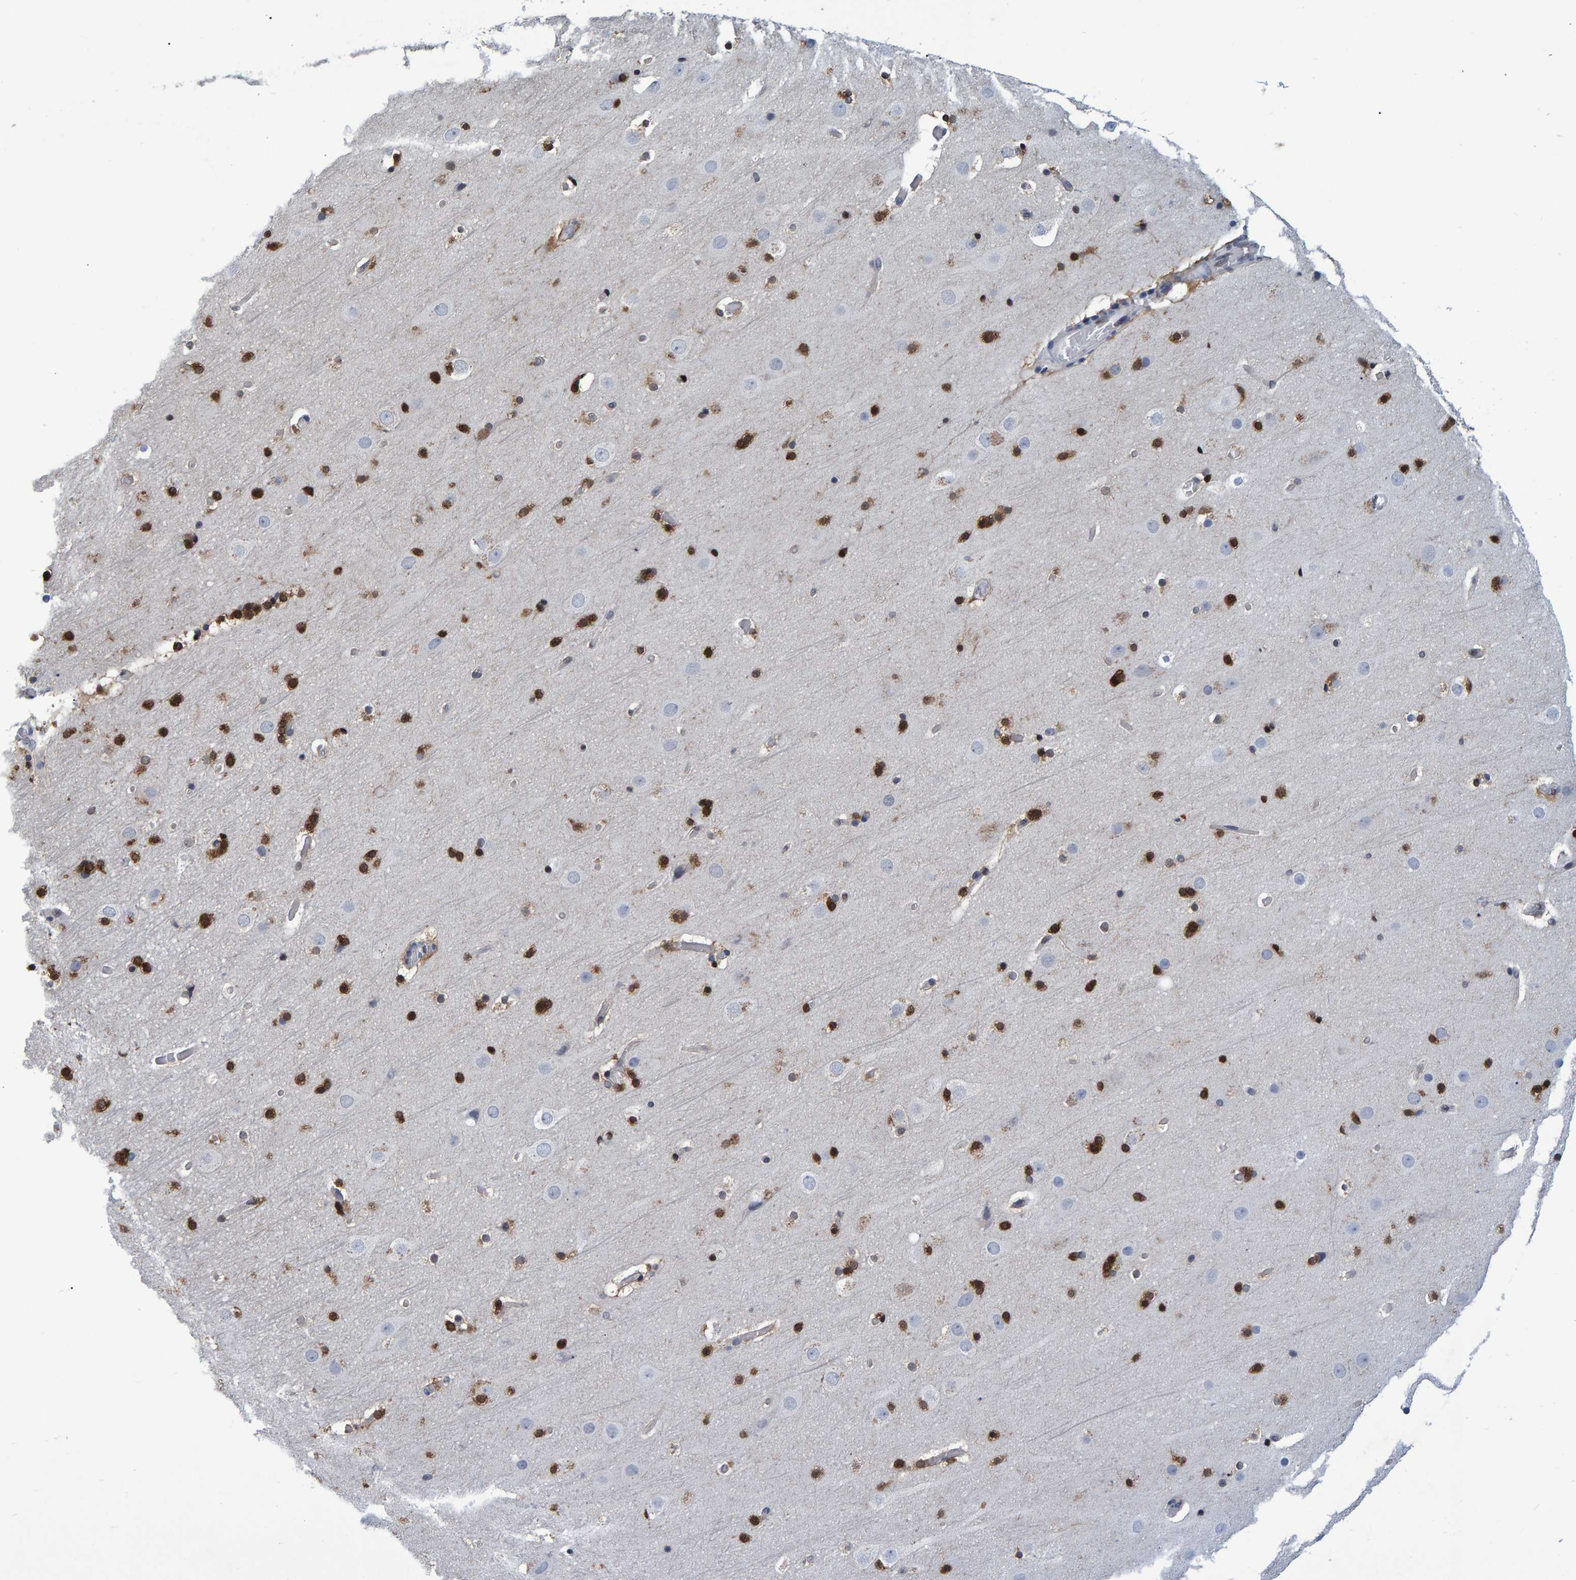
{"staining": {"intensity": "negative", "quantity": "none", "location": "none"}, "tissue": "cerebral cortex", "cell_type": "Endothelial cells", "image_type": "normal", "snomed": [{"axis": "morphology", "description": "Normal tissue, NOS"}, {"axis": "topography", "description": "Cerebral cortex"}], "caption": "Immunohistochemistry of unremarkable human cerebral cortex shows no positivity in endothelial cells. The staining is performed using DAB brown chromogen with nuclei counter-stained in using hematoxylin.", "gene": "QKI", "patient": {"sex": "male", "age": 57}}